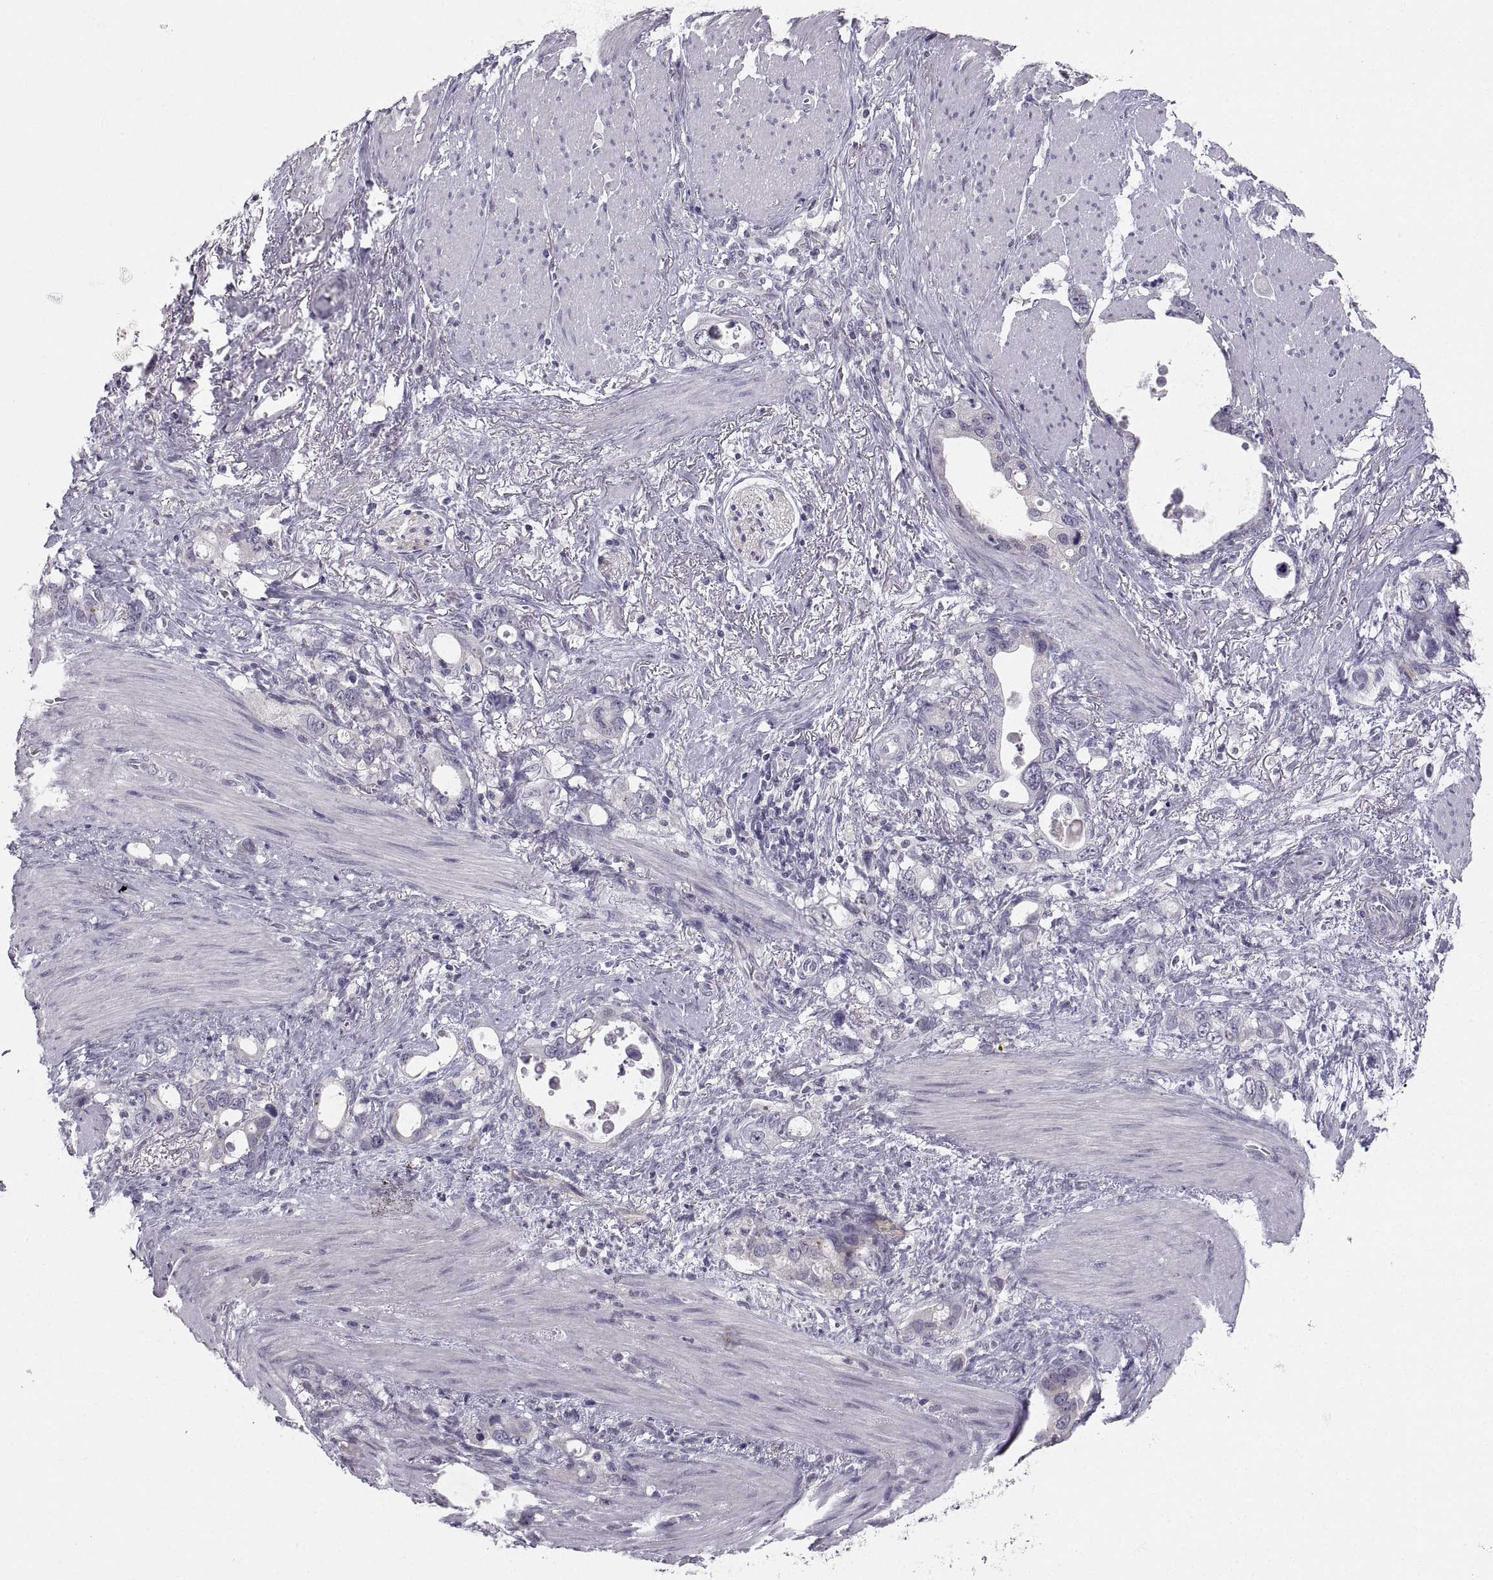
{"staining": {"intensity": "negative", "quantity": "none", "location": "none"}, "tissue": "stomach cancer", "cell_type": "Tumor cells", "image_type": "cancer", "snomed": [{"axis": "morphology", "description": "Adenocarcinoma, NOS"}, {"axis": "topography", "description": "Stomach, upper"}], "caption": "Immunohistochemistry image of neoplastic tissue: human stomach cancer (adenocarcinoma) stained with DAB displays no significant protein positivity in tumor cells.", "gene": "ZNF185", "patient": {"sex": "male", "age": 74}}